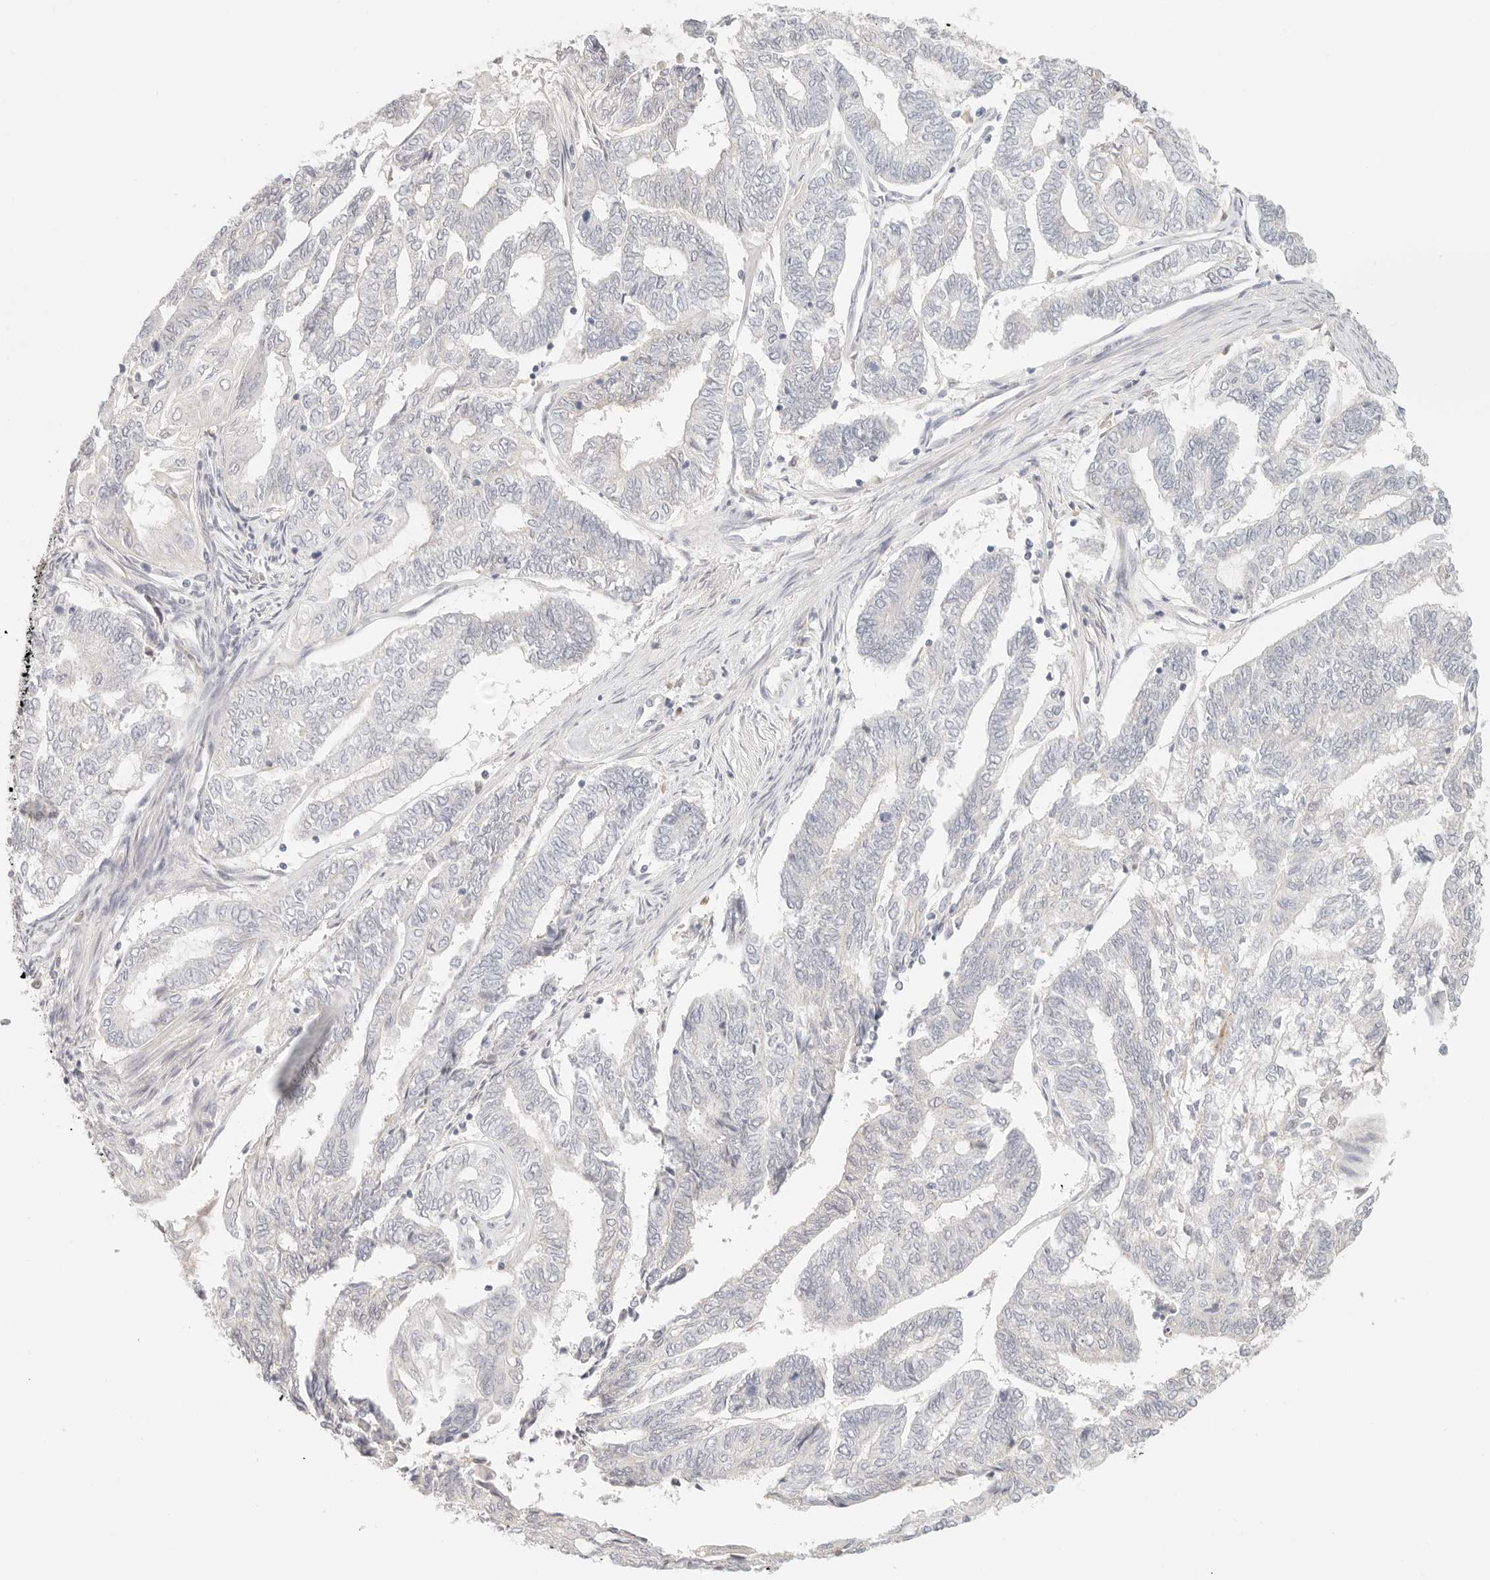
{"staining": {"intensity": "negative", "quantity": "none", "location": "none"}, "tissue": "endometrial cancer", "cell_type": "Tumor cells", "image_type": "cancer", "snomed": [{"axis": "morphology", "description": "Adenocarcinoma, NOS"}, {"axis": "topography", "description": "Uterus"}, {"axis": "topography", "description": "Endometrium"}], "caption": "Endometrial cancer (adenocarcinoma) was stained to show a protein in brown. There is no significant positivity in tumor cells.", "gene": "SPHK1", "patient": {"sex": "female", "age": 70}}